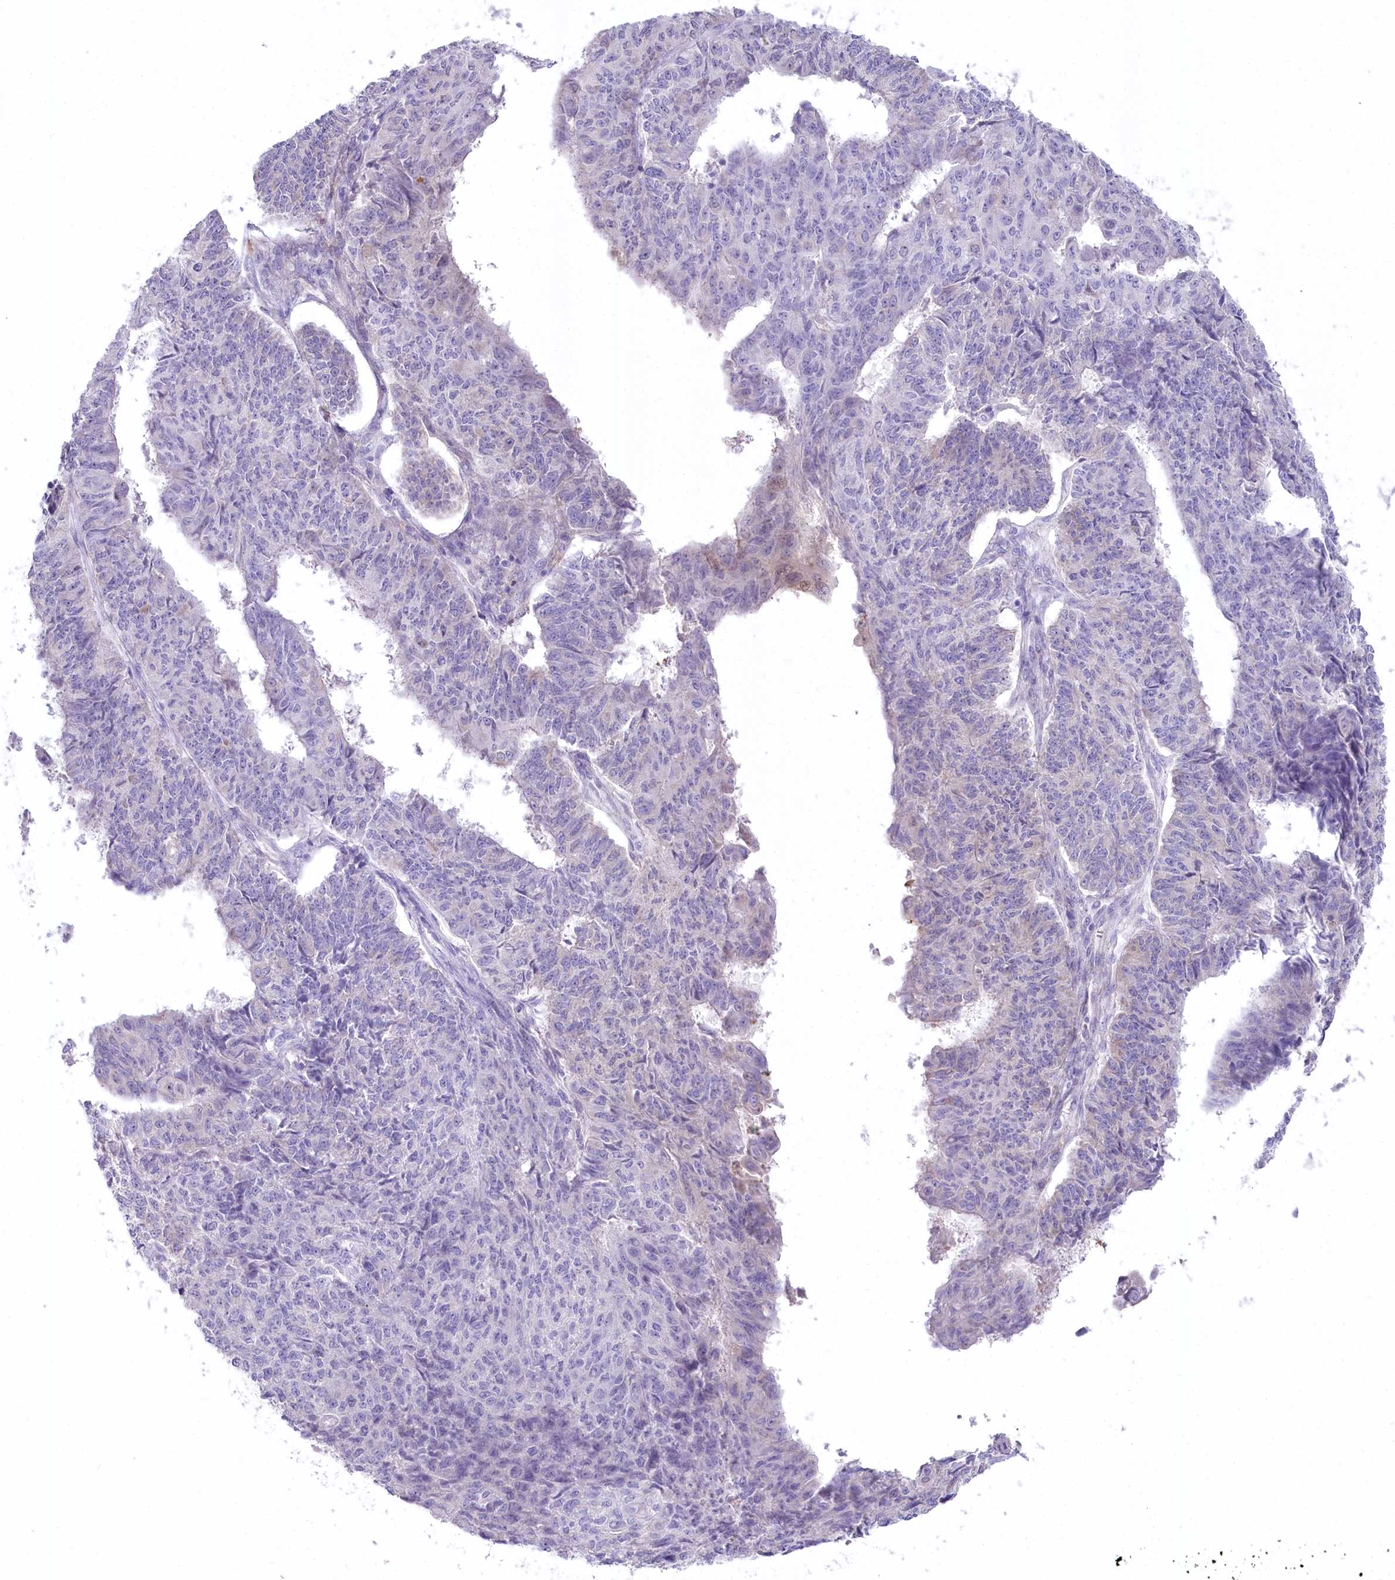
{"staining": {"intensity": "negative", "quantity": "none", "location": "none"}, "tissue": "endometrial cancer", "cell_type": "Tumor cells", "image_type": "cancer", "snomed": [{"axis": "morphology", "description": "Adenocarcinoma, NOS"}, {"axis": "topography", "description": "Endometrium"}], "caption": "Immunohistochemistry photomicrograph of human endometrial cancer (adenocarcinoma) stained for a protein (brown), which displays no expression in tumor cells.", "gene": "MYOZ1", "patient": {"sex": "female", "age": 32}}